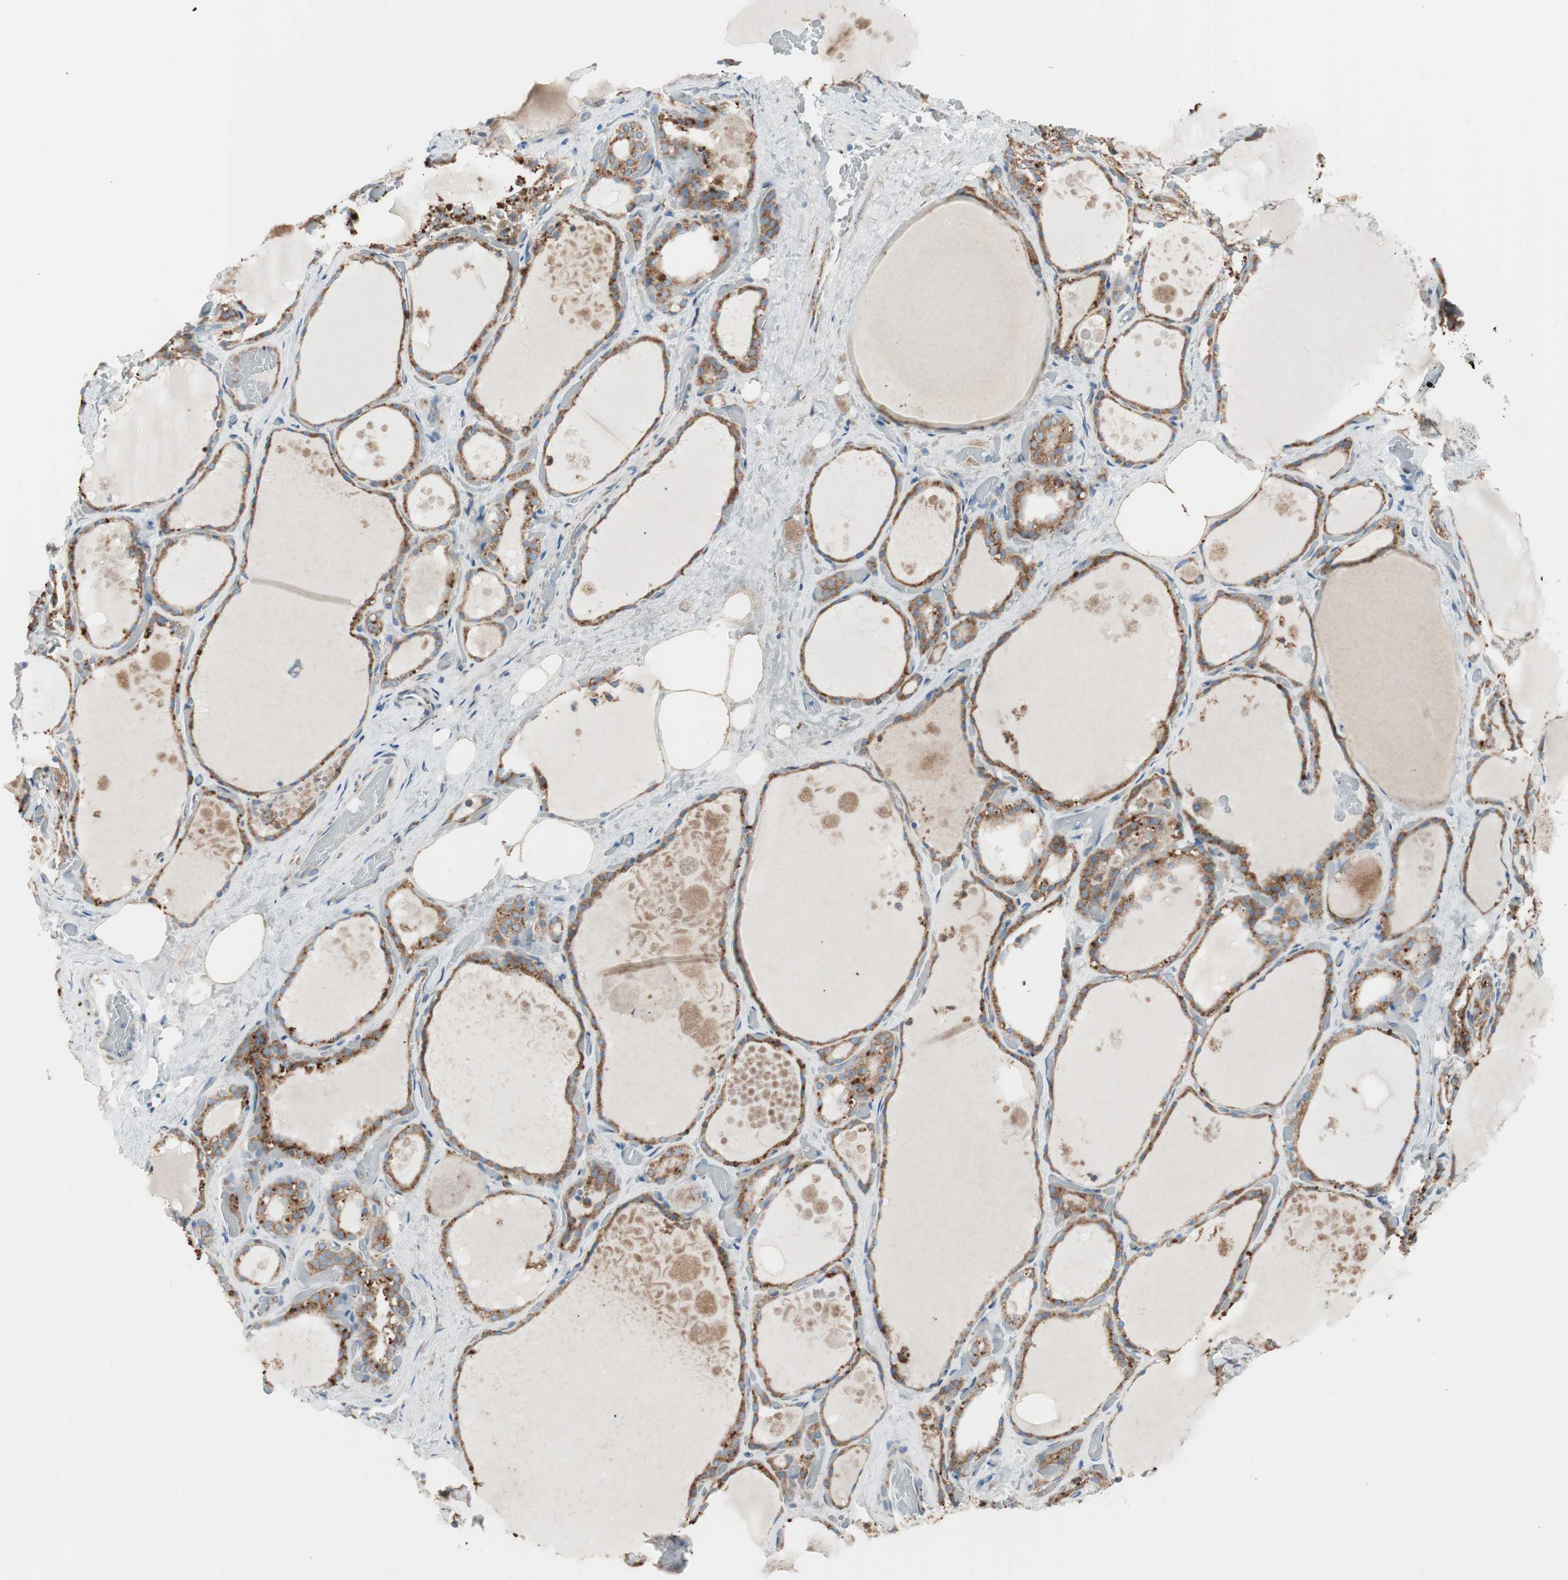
{"staining": {"intensity": "strong", "quantity": ">75%", "location": "cytoplasmic/membranous"}, "tissue": "thyroid gland", "cell_type": "Glandular cells", "image_type": "normal", "snomed": [{"axis": "morphology", "description": "Normal tissue, NOS"}, {"axis": "topography", "description": "Thyroid gland"}], "caption": "Human thyroid gland stained for a protein (brown) reveals strong cytoplasmic/membranous positive positivity in approximately >75% of glandular cells.", "gene": "P4HTM", "patient": {"sex": "male", "age": 61}}